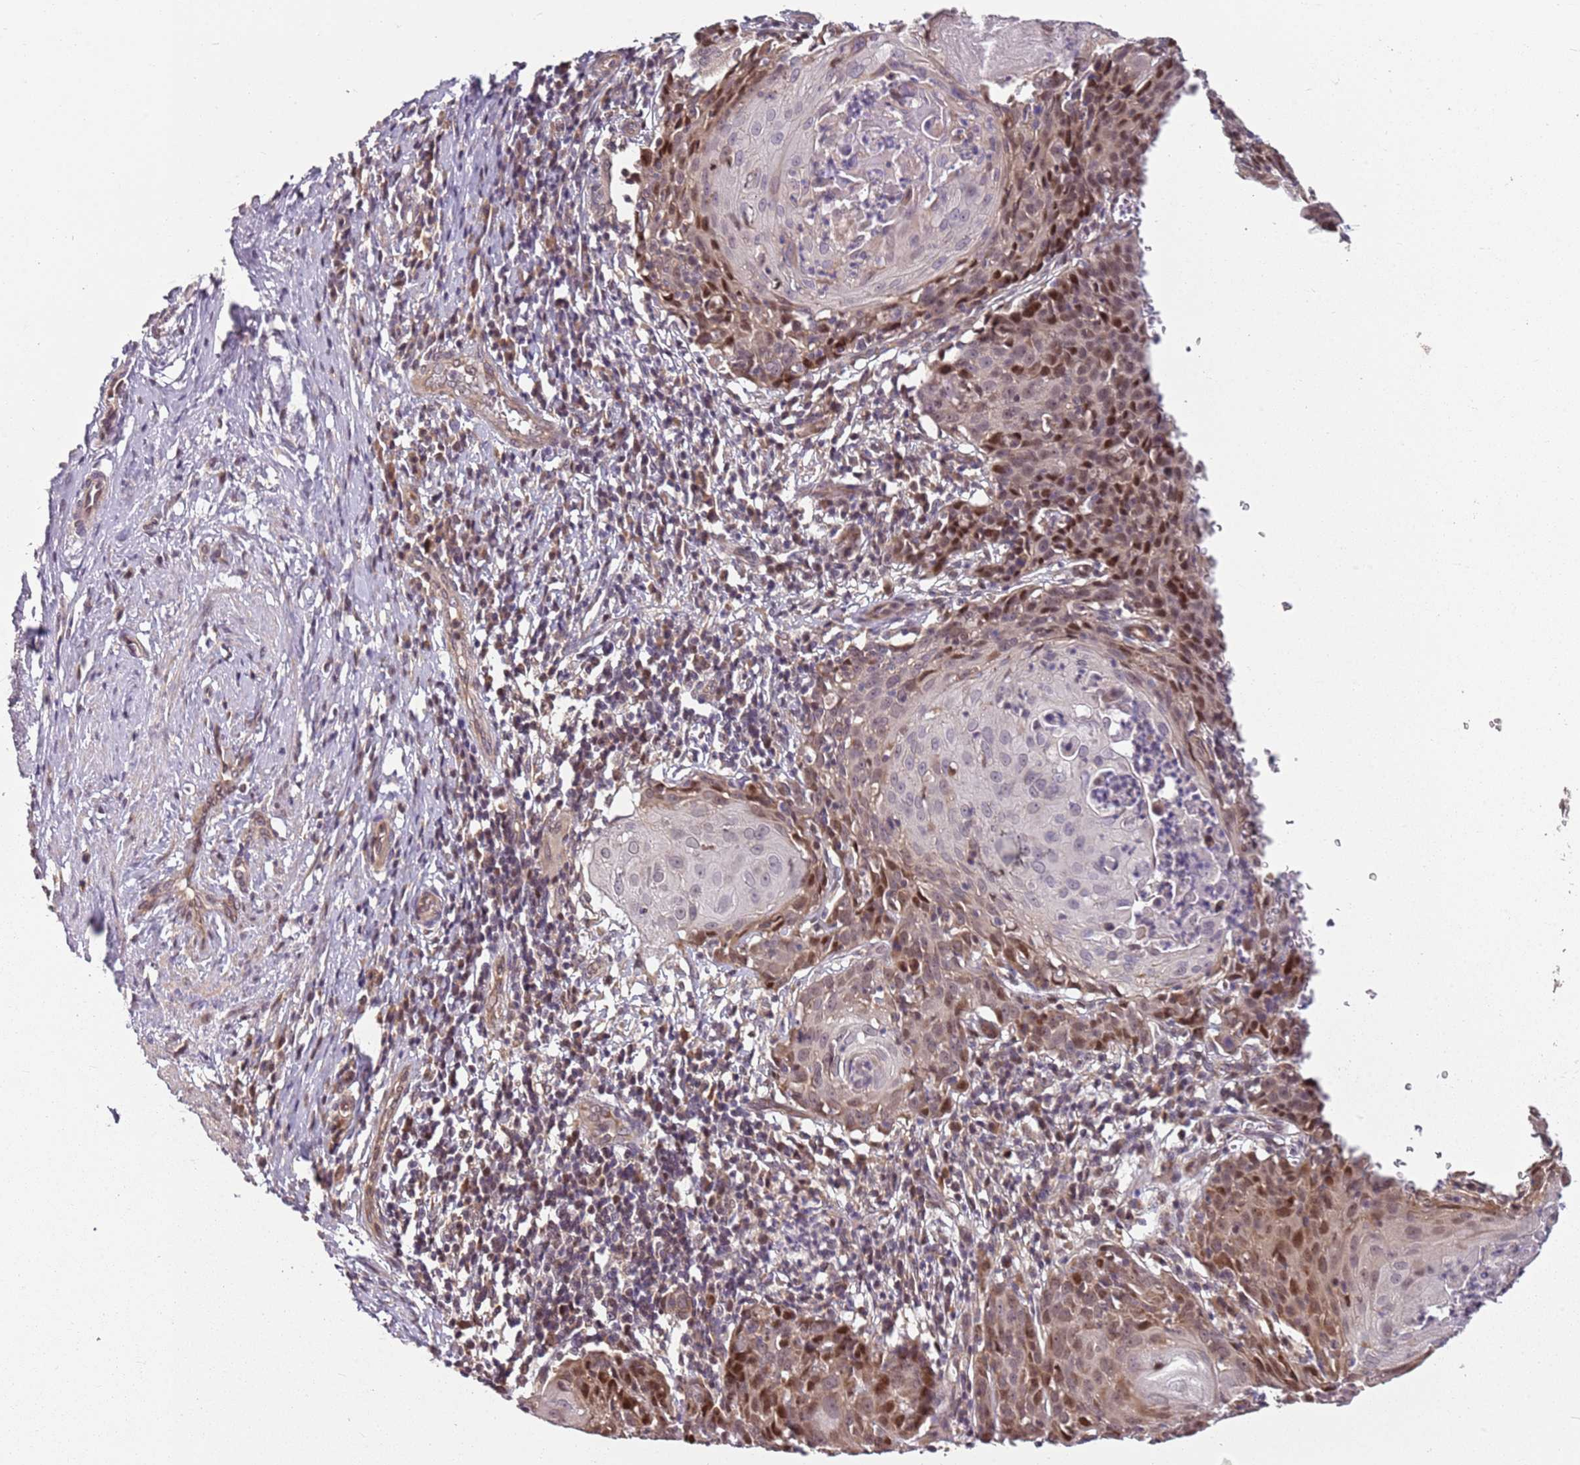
{"staining": {"intensity": "moderate", "quantity": "25%-75%", "location": "cytoplasmic/membranous,nuclear"}, "tissue": "cervical cancer", "cell_type": "Tumor cells", "image_type": "cancer", "snomed": [{"axis": "morphology", "description": "Squamous cell carcinoma, NOS"}, {"axis": "topography", "description": "Cervix"}], "caption": "Immunohistochemical staining of squamous cell carcinoma (cervical) displays moderate cytoplasmic/membranous and nuclear protein expression in about 25%-75% of tumor cells.", "gene": "CHURC1", "patient": {"sex": "female", "age": 50}}